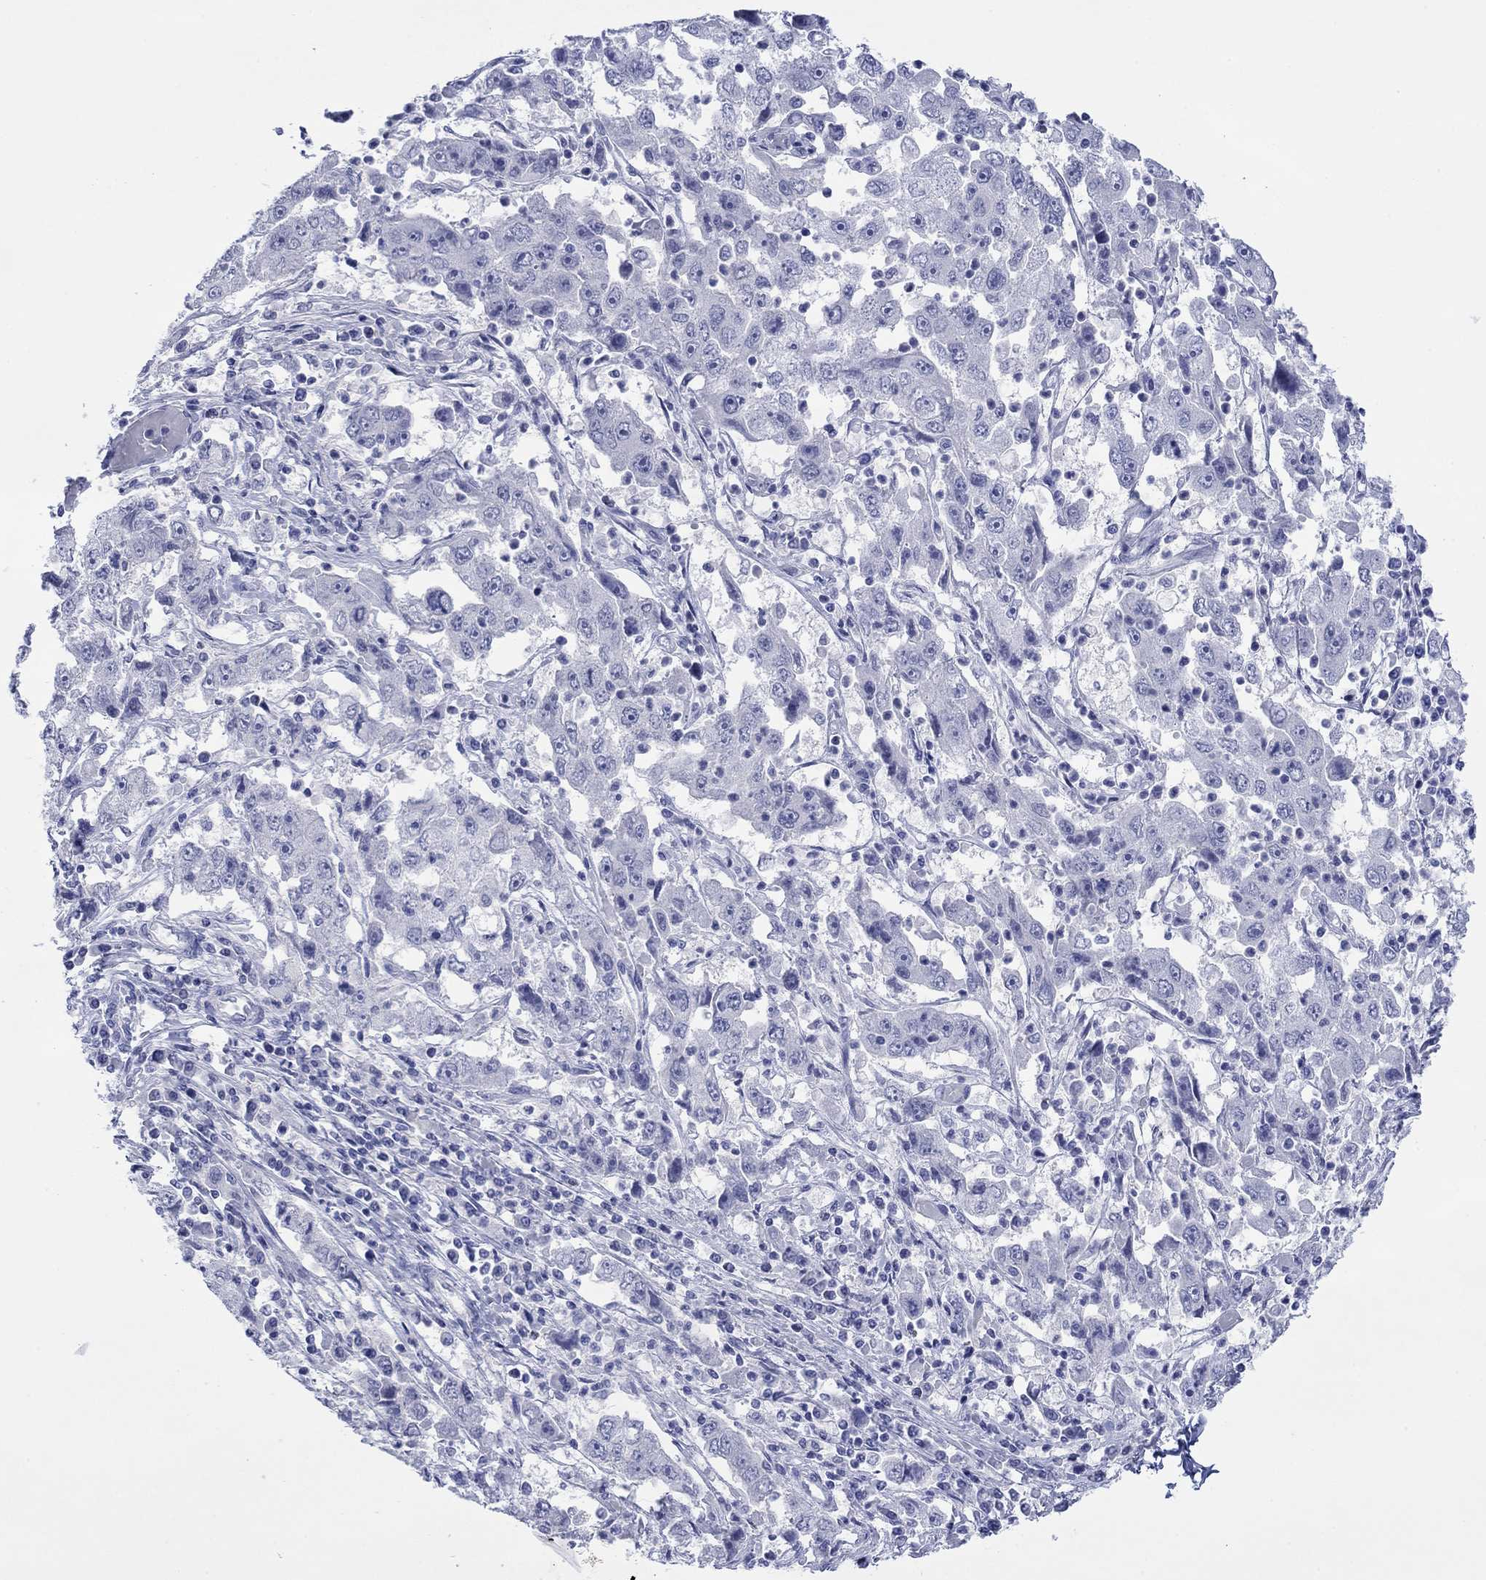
{"staining": {"intensity": "negative", "quantity": "none", "location": "none"}, "tissue": "cervical cancer", "cell_type": "Tumor cells", "image_type": "cancer", "snomed": [{"axis": "morphology", "description": "Squamous cell carcinoma, NOS"}, {"axis": "topography", "description": "Cervix"}], "caption": "This is an immunohistochemistry (IHC) histopathology image of cervical squamous cell carcinoma. There is no staining in tumor cells.", "gene": "MLANA", "patient": {"sex": "female", "age": 36}}